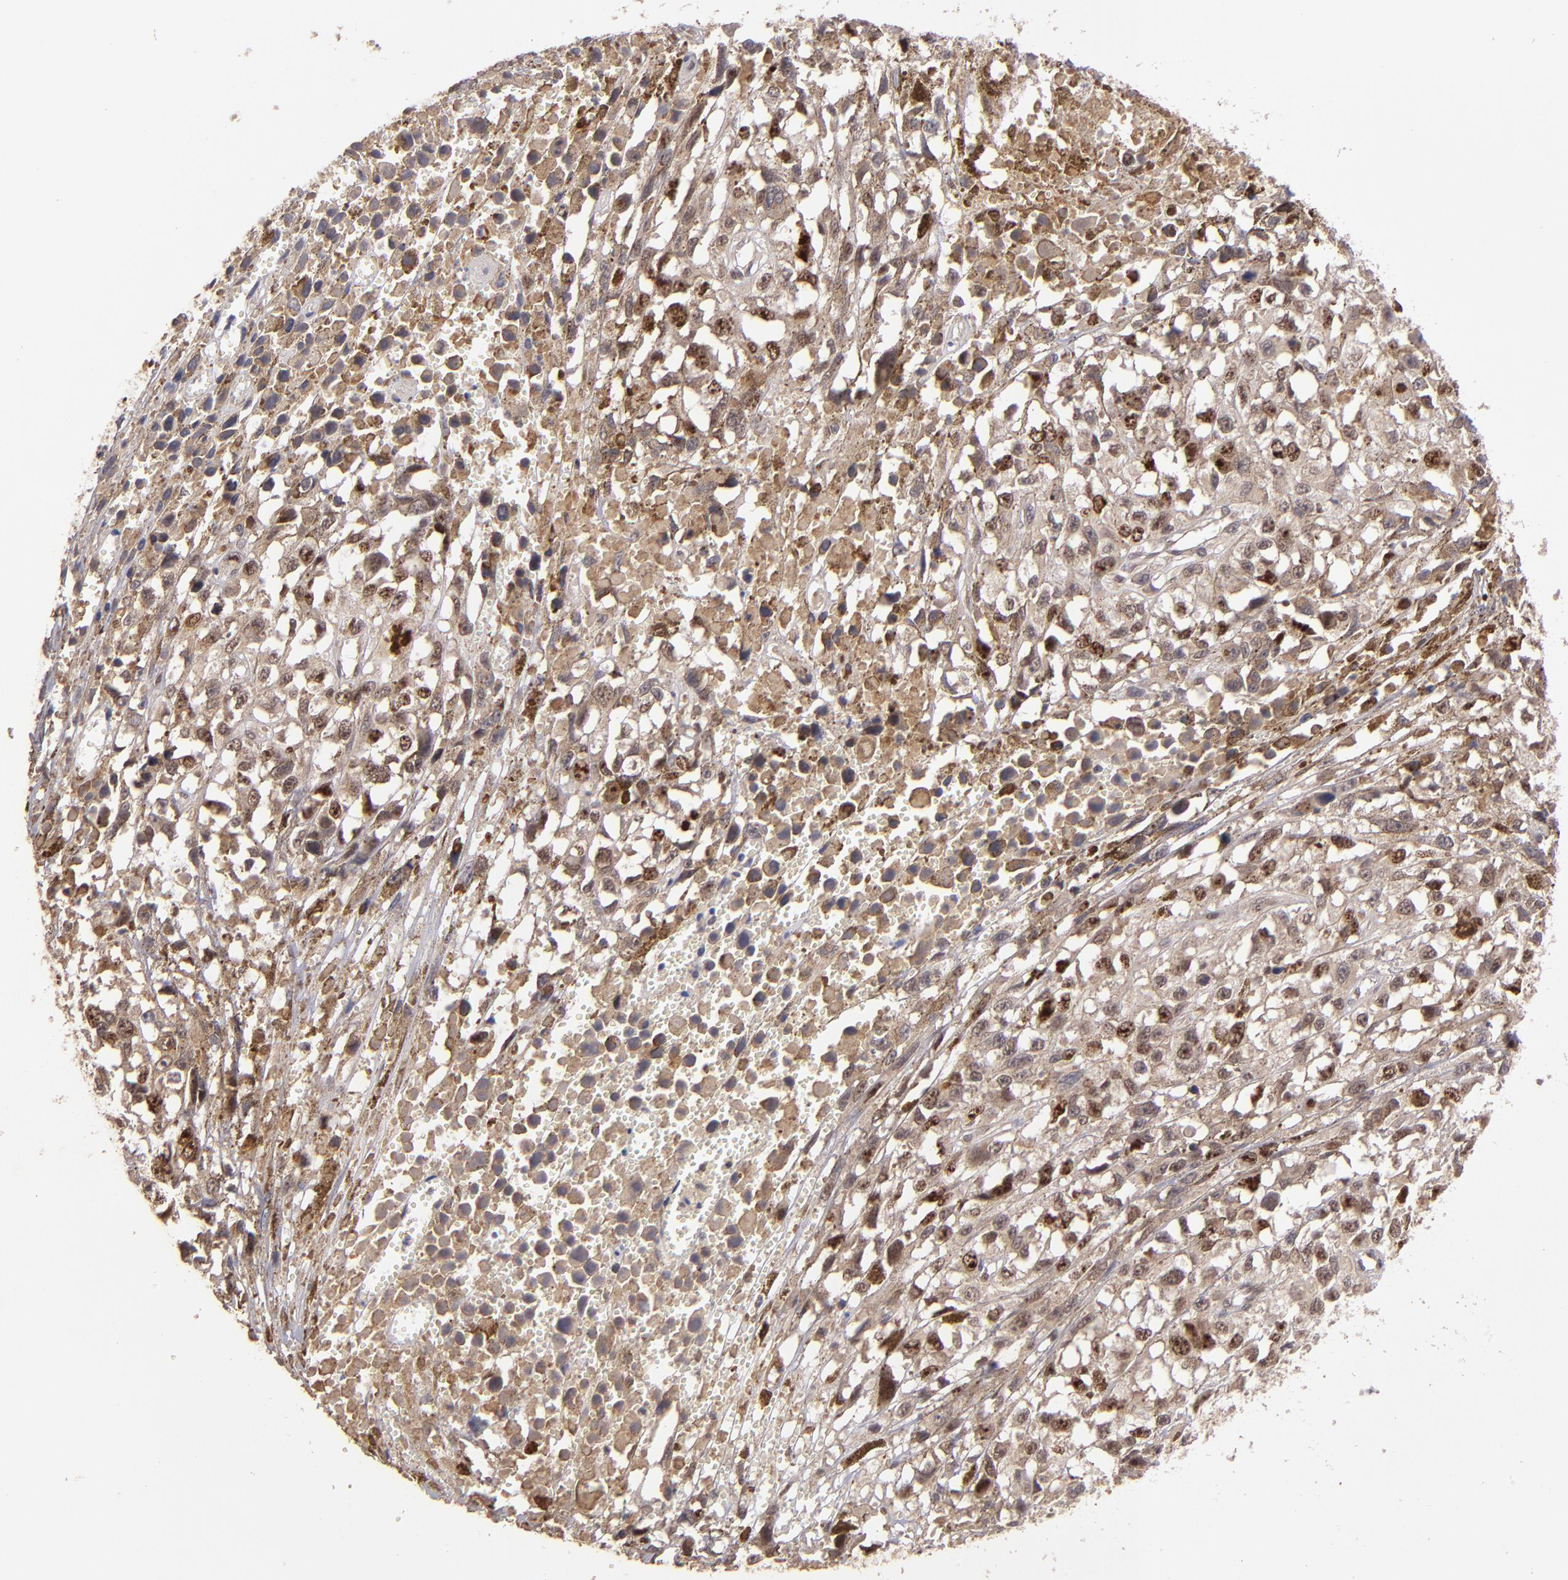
{"staining": {"intensity": "weak", "quantity": "25%-75%", "location": "cytoplasmic/membranous,nuclear"}, "tissue": "melanoma", "cell_type": "Tumor cells", "image_type": "cancer", "snomed": [{"axis": "morphology", "description": "Malignant melanoma, Metastatic site"}, {"axis": "topography", "description": "Lymph node"}], "caption": "About 25%-75% of tumor cells in human melanoma show weak cytoplasmic/membranous and nuclear protein staining as visualized by brown immunohistochemical staining.", "gene": "ABHD12B", "patient": {"sex": "male", "age": 59}}